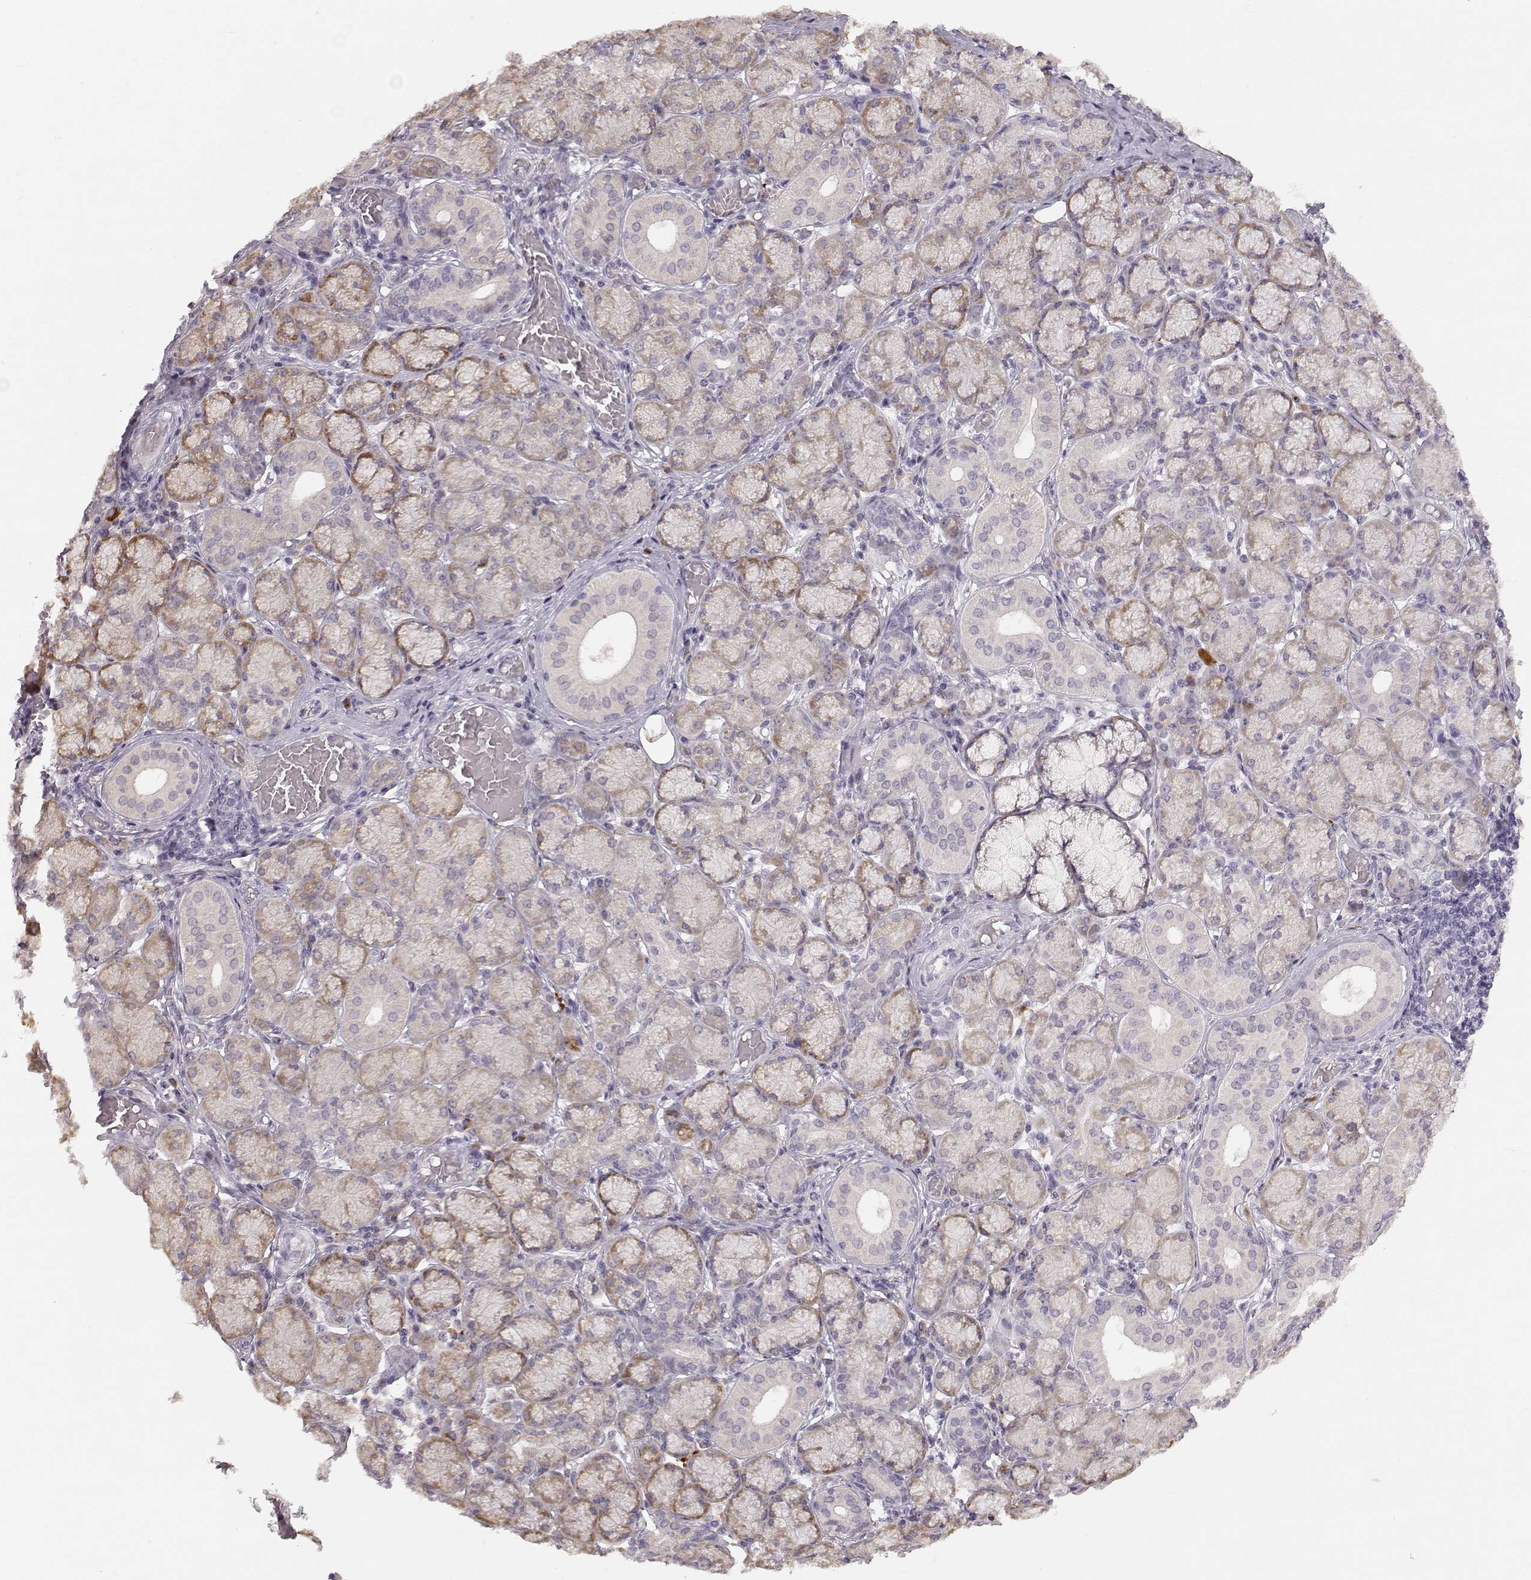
{"staining": {"intensity": "weak", "quantity": "25%-75%", "location": "cytoplasmic/membranous"}, "tissue": "salivary gland", "cell_type": "Glandular cells", "image_type": "normal", "snomed": [{"axis": "morphology", "description": "Normal tissue, NOS"}, {"axis": "topography", "description": "Salivary gland"}, {"axis": "topography", "description": "Peripheral nerve tissue"}], "caption": "Approximately 25%-75% of glandular cells in benign human salivary gland display weak cytoplasmic/membranous protein positivity as visualized by brown immunohistochemical staining.", "gene": "ACSL6", "patient": {"sex": "female", "age": 24}}